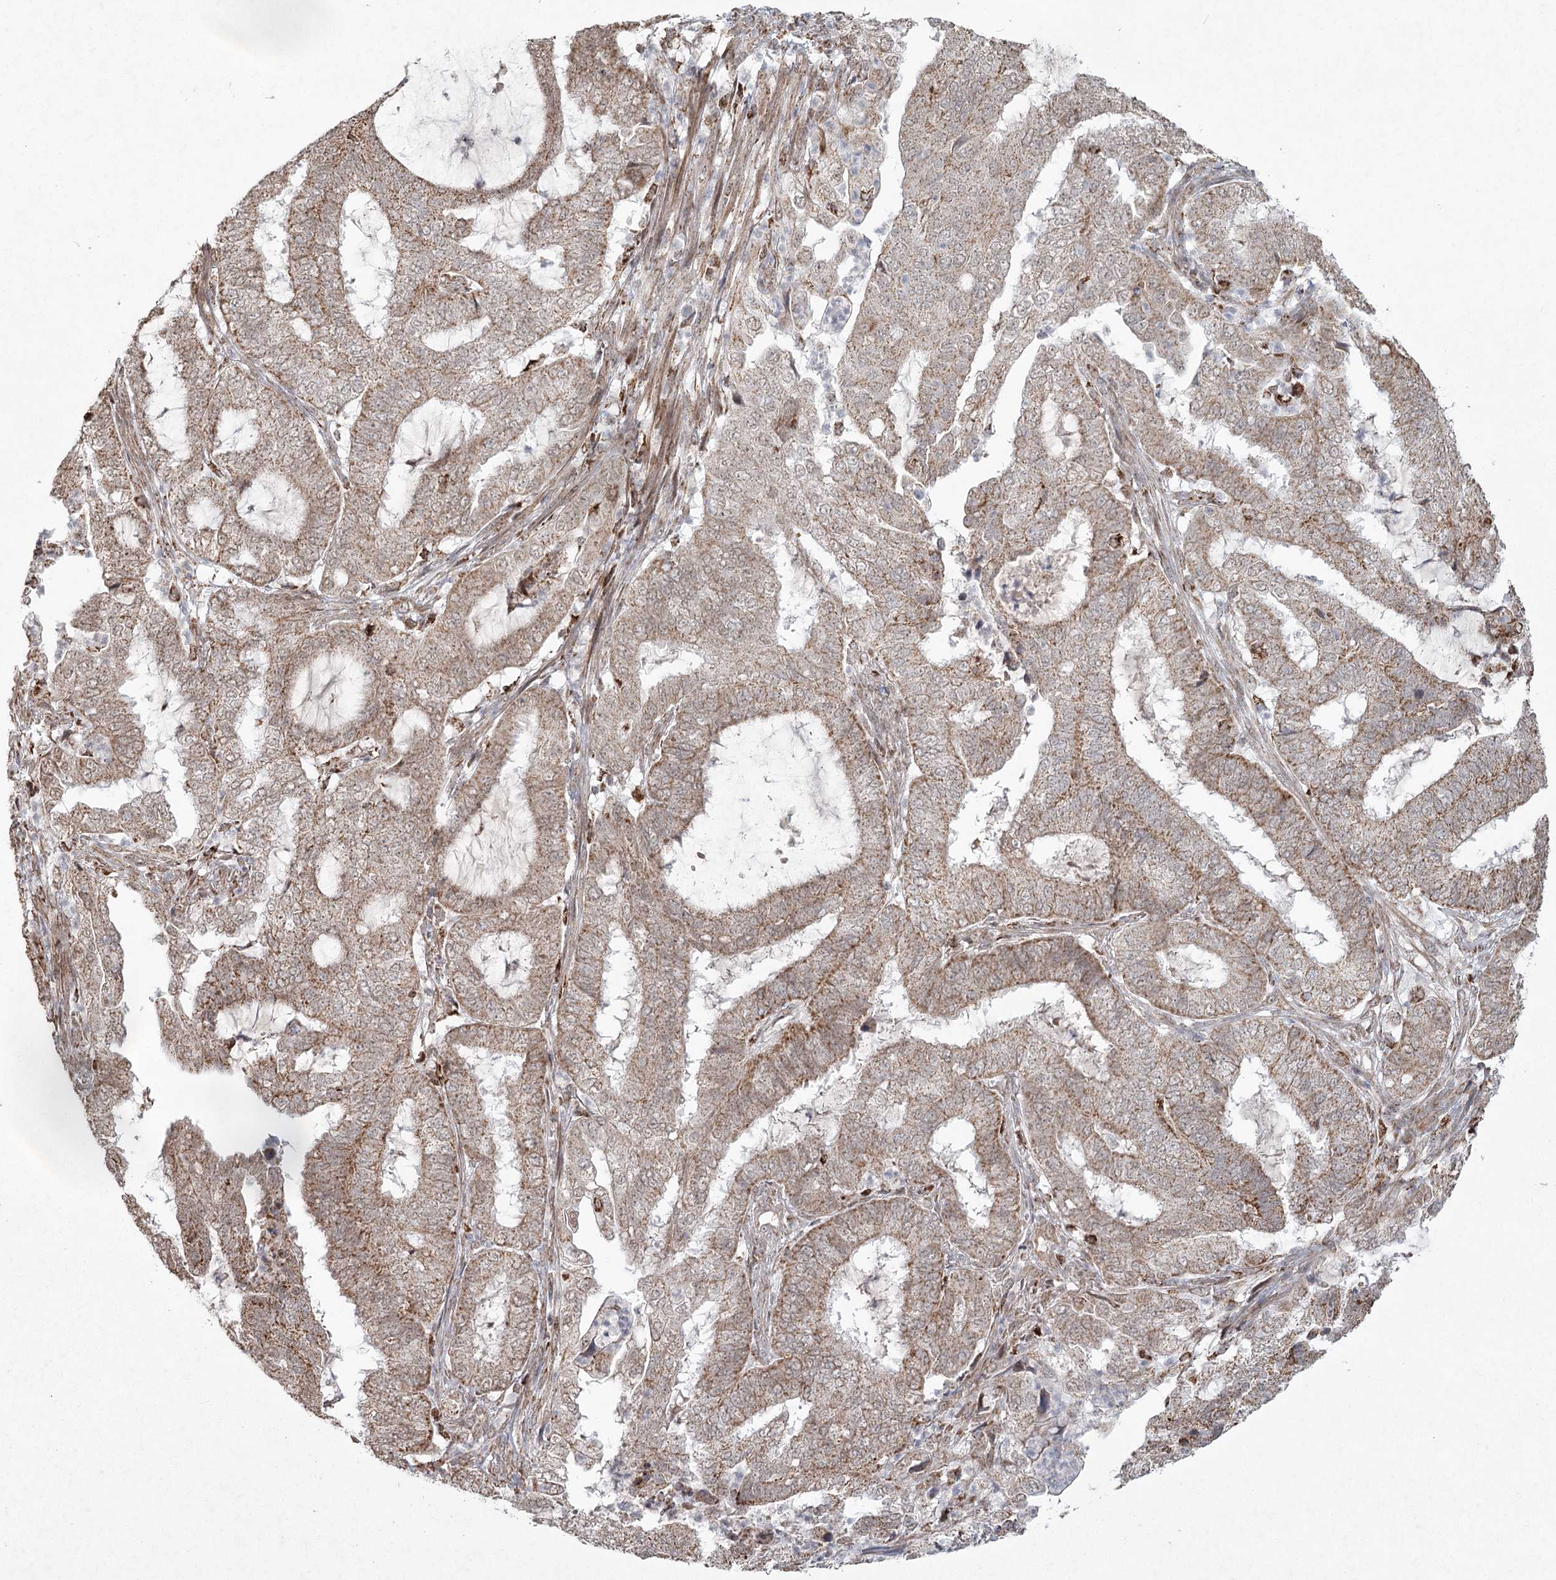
{"staining": {"intensity": "moderate", "quantity": ">75%", "location": "cytoplasmic/membranous"}, "tissue": "endometrial cancer", "cell_type": "Tumor cells", "image_type": "cancer", "snomed": [{"axis": "morphology", "description": "Adenocarcinoma, NOS"}, {"axis": "topography", "description": "Endometrium"}], "caption": "Moderate cytoplasmic/membranous protein expression is seen in approximately >75% of tumor cells in endometrial cancer.", "gene": "LACTB", "patient": {"sex": "female", "age": 51}}